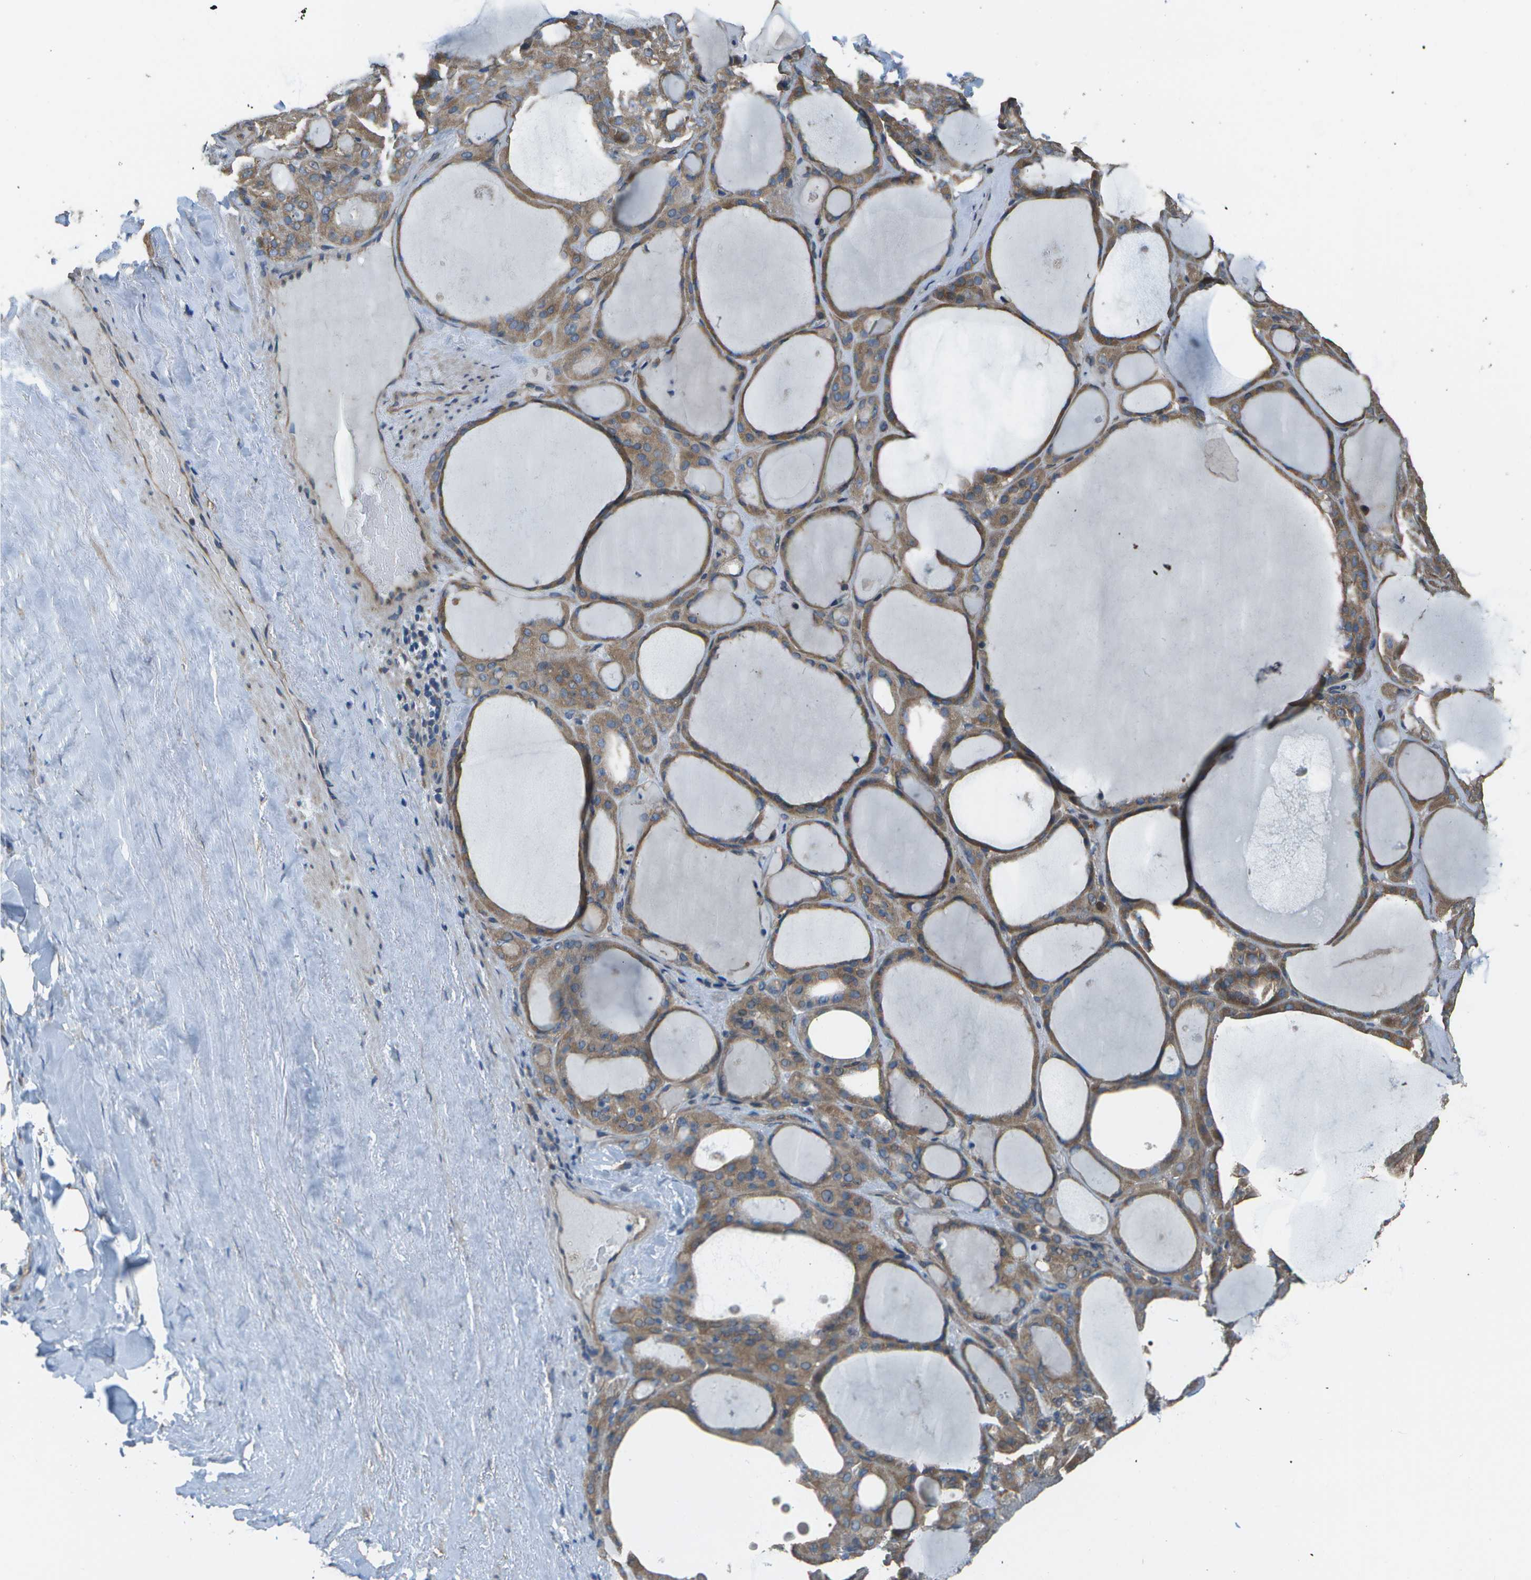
{"staining": {"intensity": "moderate", "quantity": ">75%", "location": "cytoplasmic/membranous"}, "tissue": "thyroid gland", "cell_type": "Glandular cells", "image_type": "normal", "snomed": [{"axis": "morphology", "description": "Normal tissue, NOS"}, {"axis": "morphology", "description": "Carcinoma, NOS"}, {"axis": "topography", "description": "Thyroid gland"}], "caption": "Approximately >75% of glandular cells in benign human thyroid gland show moderate cytoplasmic/membranous protein positivity as visualized by brown immunohistochemical staining.", "gene": "CLNS1A", "patient": {"sex": "female", "age": 86}}